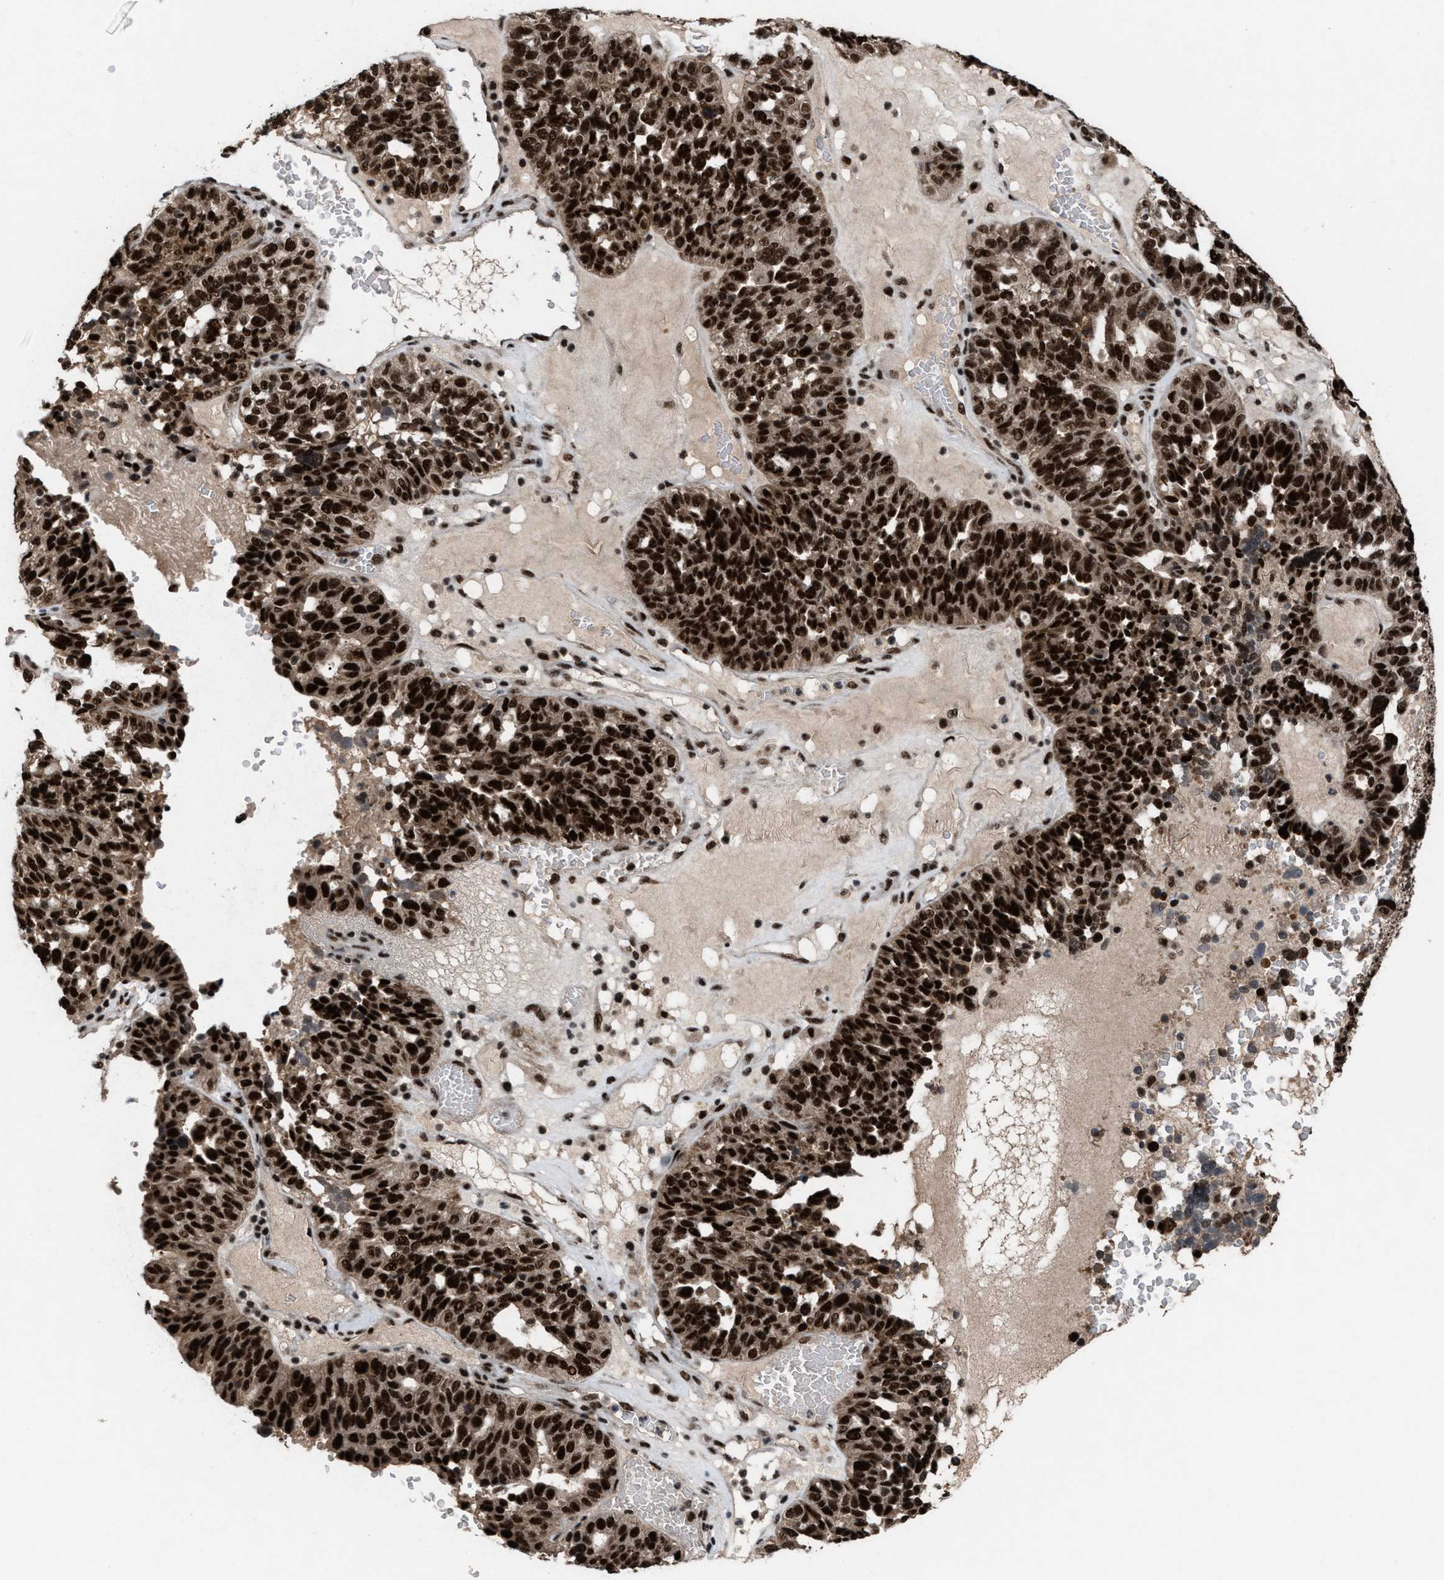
{"staining": {"intensity": "strong", "quantity": ">75%", "location": "nuclear"}, "tissue": "ovarian cancer", "cell_type": "Tumor cells", "image_type": "cancer", "snomed": [{"axis": "morphology", "description": "Cystadenocarcinoma, serous, NOS"}, {"axis": "topography", "description": "Ovary"}], "caption": "An immunohistochemistry photomicrograph of neoplastic tissue is shown. Protein staining in brown labels strong nuclear positivity in ovarian cancer (serous cystadenocarcinoma) within tumor cells. The staining was performed using DAB, with brown indicating positive protein expression. Nuclei are stained blue with hematoxylin.", "gene": "PRPF4", "patient": {"sex": "female", "age": 59}}